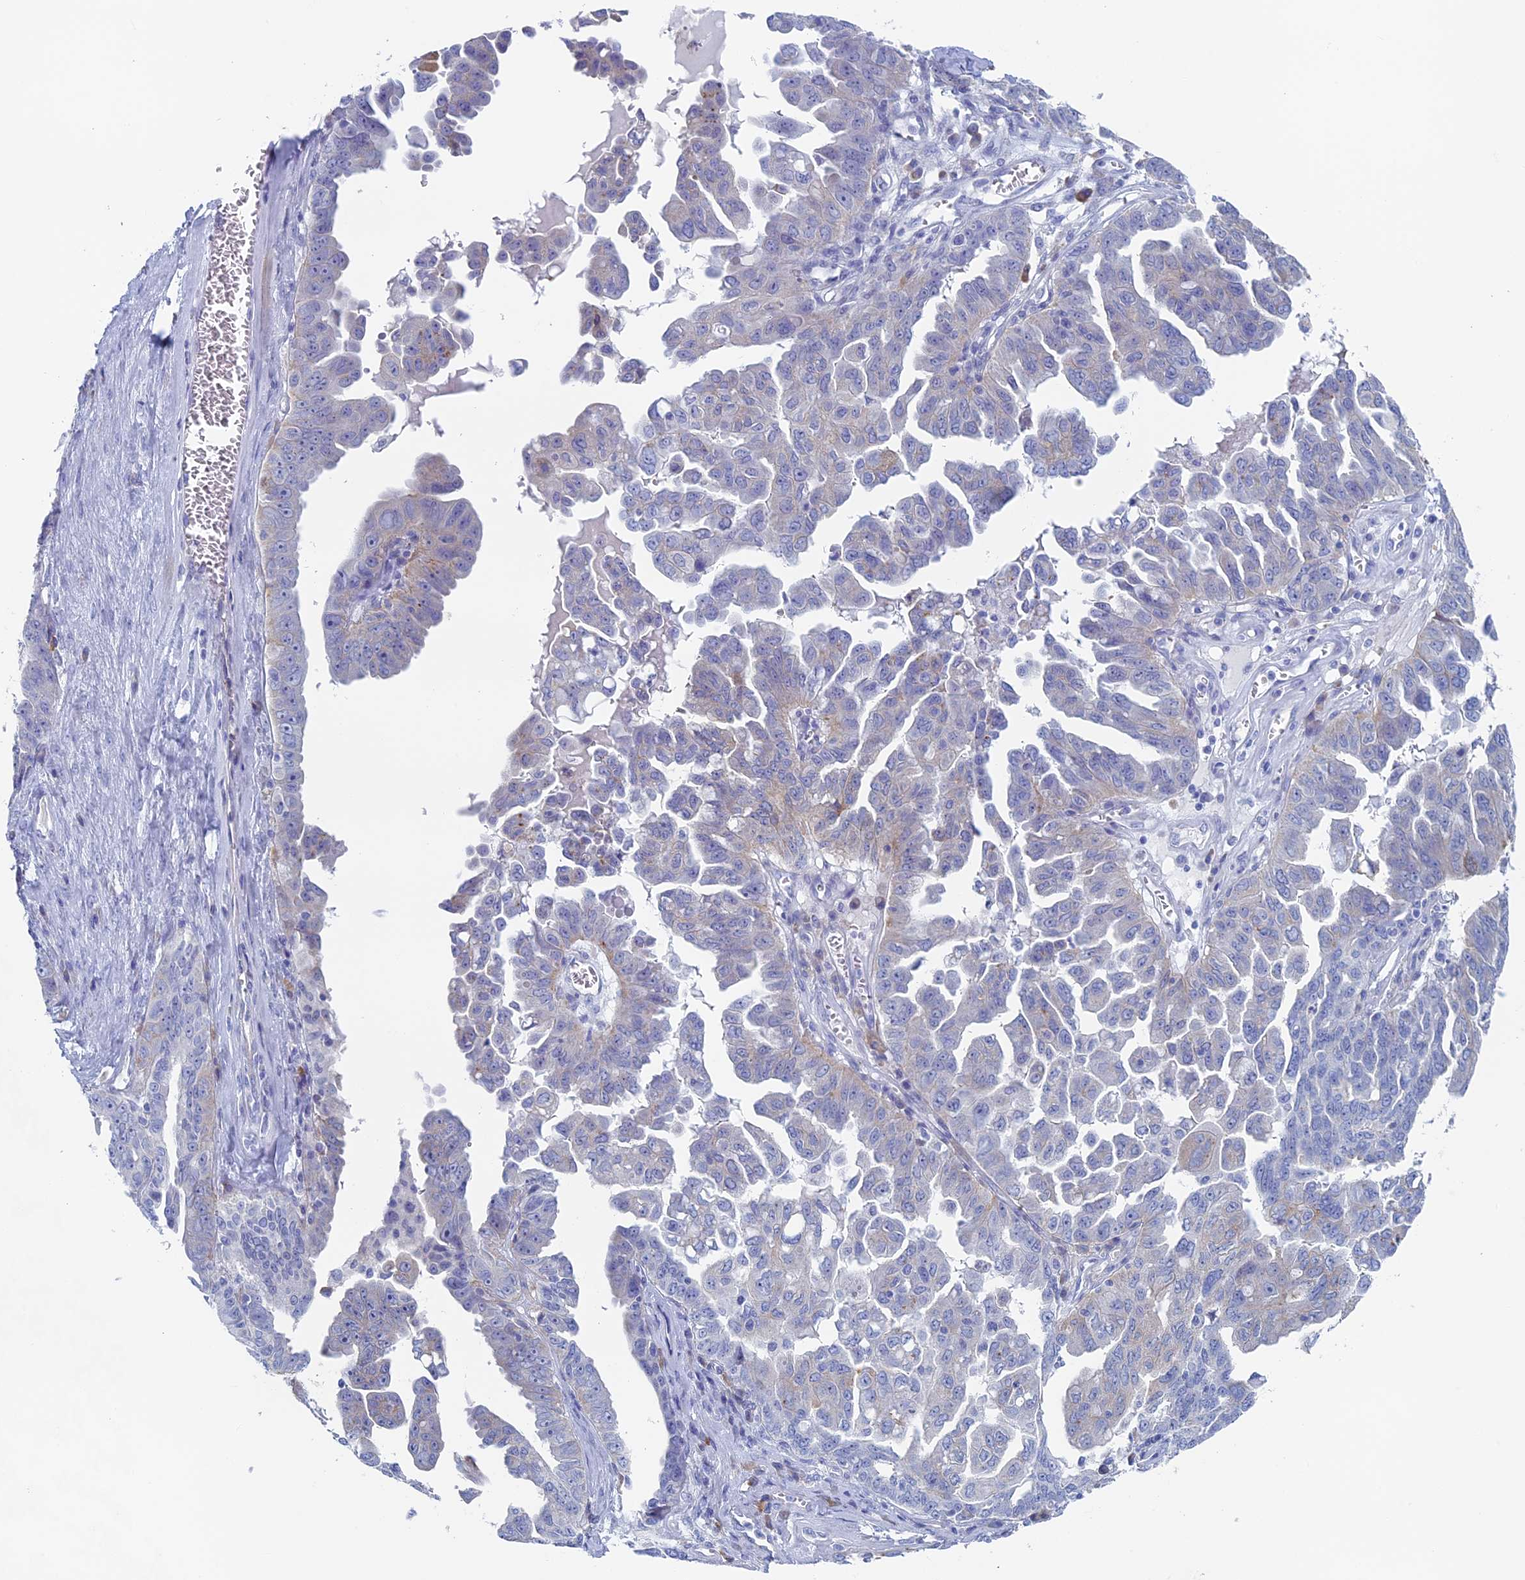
{"staining": {"intensity": "negative", "quantity": "none", "location": "none"}, "tissue": "ovarian cancer", "cell_type": "Tumor cells", "image_type": "cancer", "snomed": [{"axis": "morphology", "description": "Carcinoma, endometroid"}, {"axis": "topography", "description": "Ovary"}], "caption": "IHC image of neoplastic tissue: endometroid carcinoma (ovarian) stained with DAB shows no significant protein expression in tumor cells.", "gene": "MAGEB6", "patient": {"sex": "female", "age": 62}}